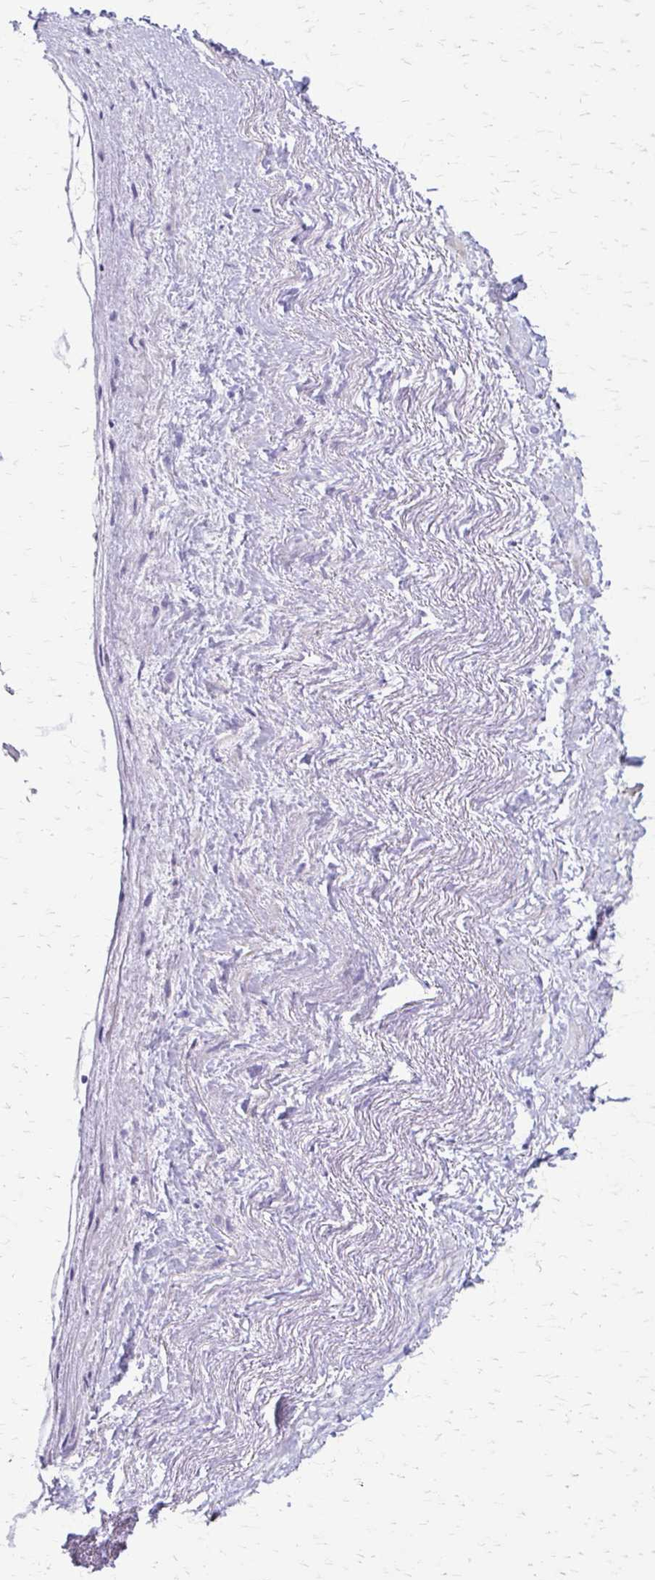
{"staining": {"intensity": "negative", "quantity": "none", "location": "none"}, "tissue": "heart muscle", "cell_type": "Cardiomyocytes", "image_type": "normal", "snomed": [{"axis": "morphology", "description": "Normal tissue, NOS"}, {"axis": "topography", "description": "Heart"}], "caption": "Heart muscle stained for a protein using IHC demonstrates no staining cardiomyocytes.", "gene": "ZSCAN5B", "patient": {"sex": "male", "age": 62}}